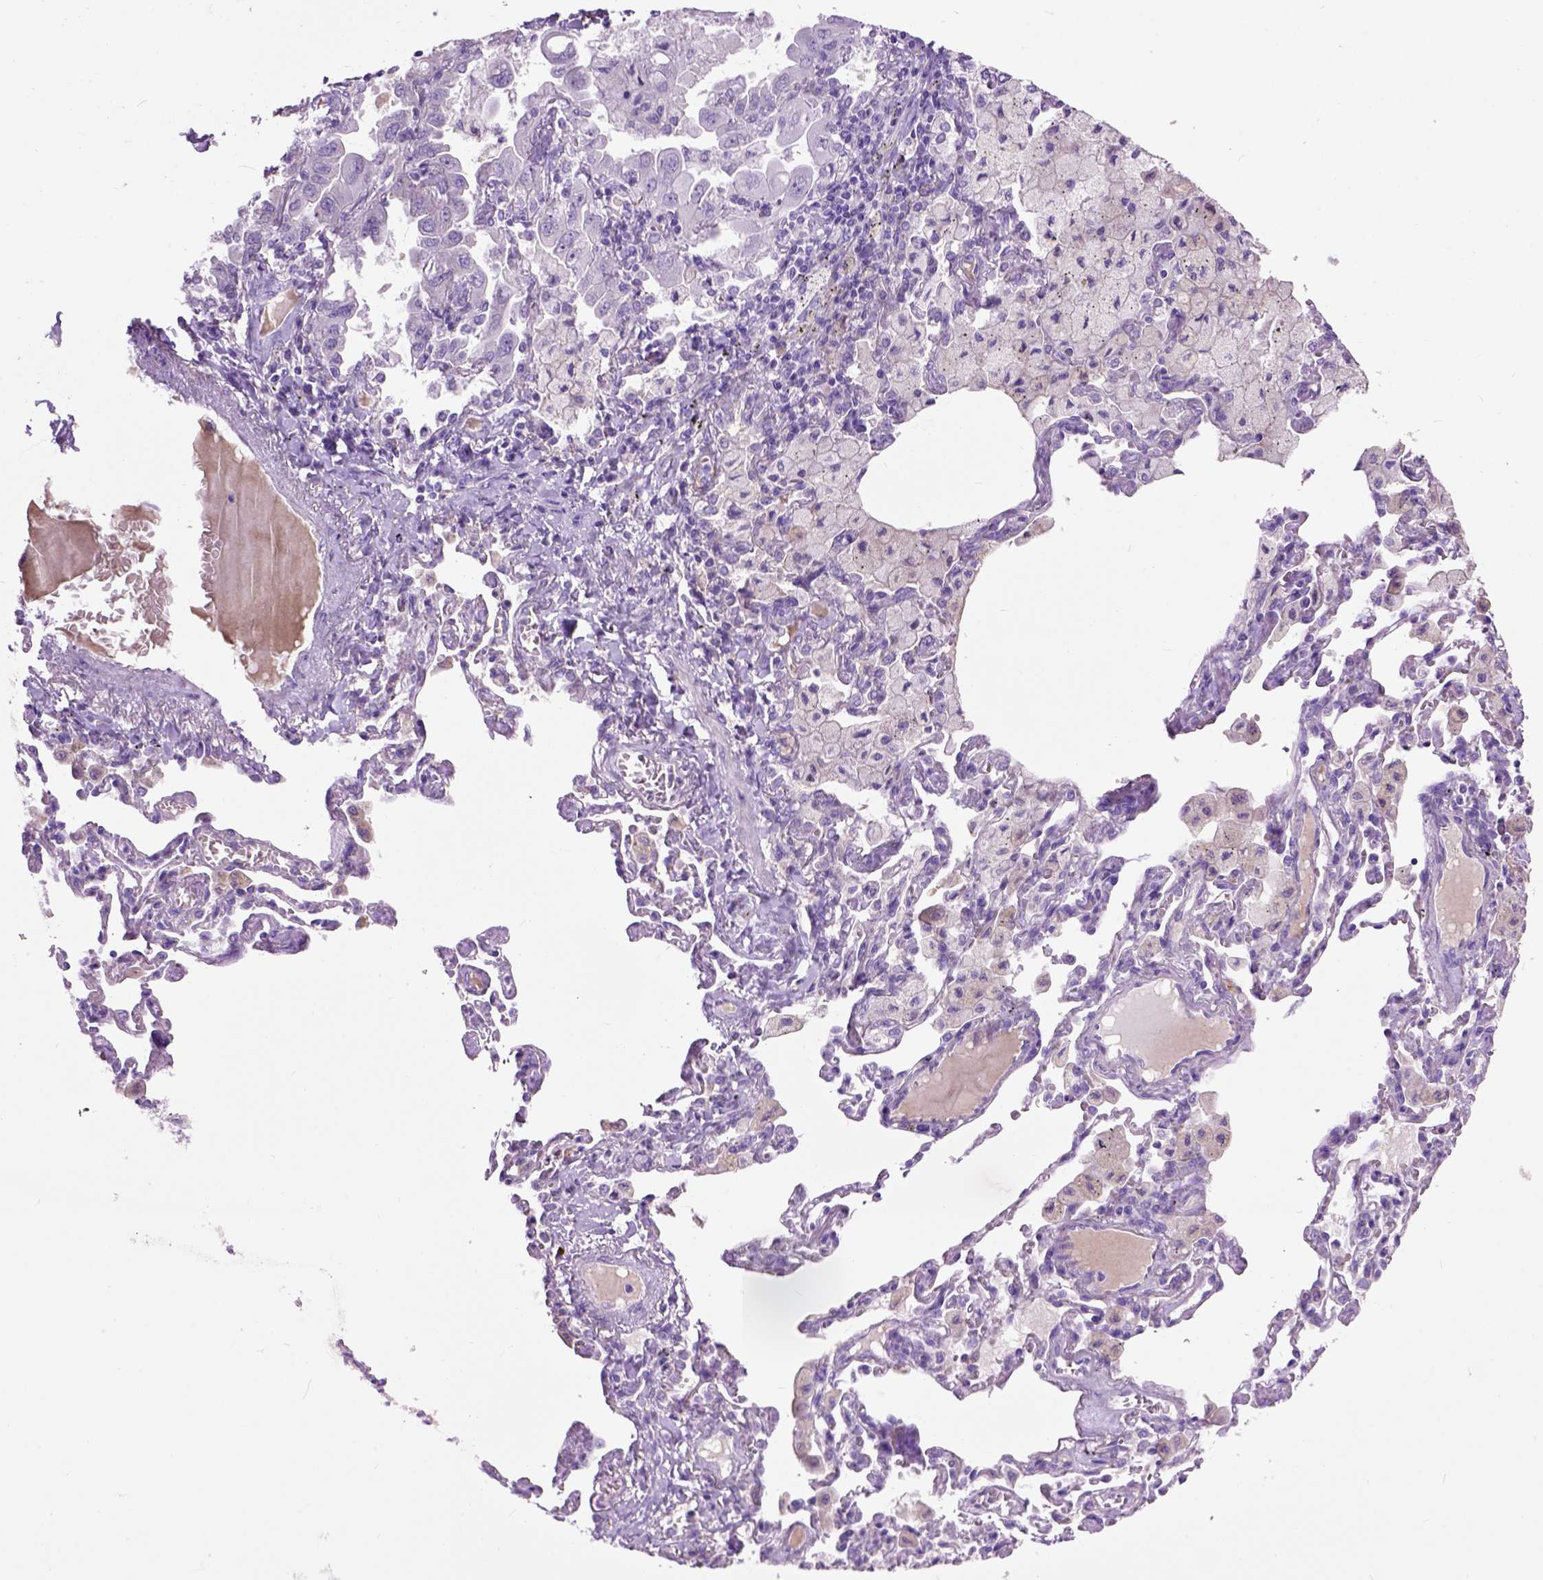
{"staining": {"intensity": "weak", "quantity": "<25%", "location": "cytoplasmic/membranous"}, "tissue": "lung cancer", "cell_type": "Tumor cells", "image_type": "cancer", "snomed": [{"axis": "morphology", "description": "Adenocarcinoma, NOS"}, {"axis": "topography", "description": "Lung"}], "caption": "Lung cancer was stained to show a protein in brown. There is no significant staining in tumor cells.", "gene": "MAPT", "patient": {"sex": "male", "age": 64}}